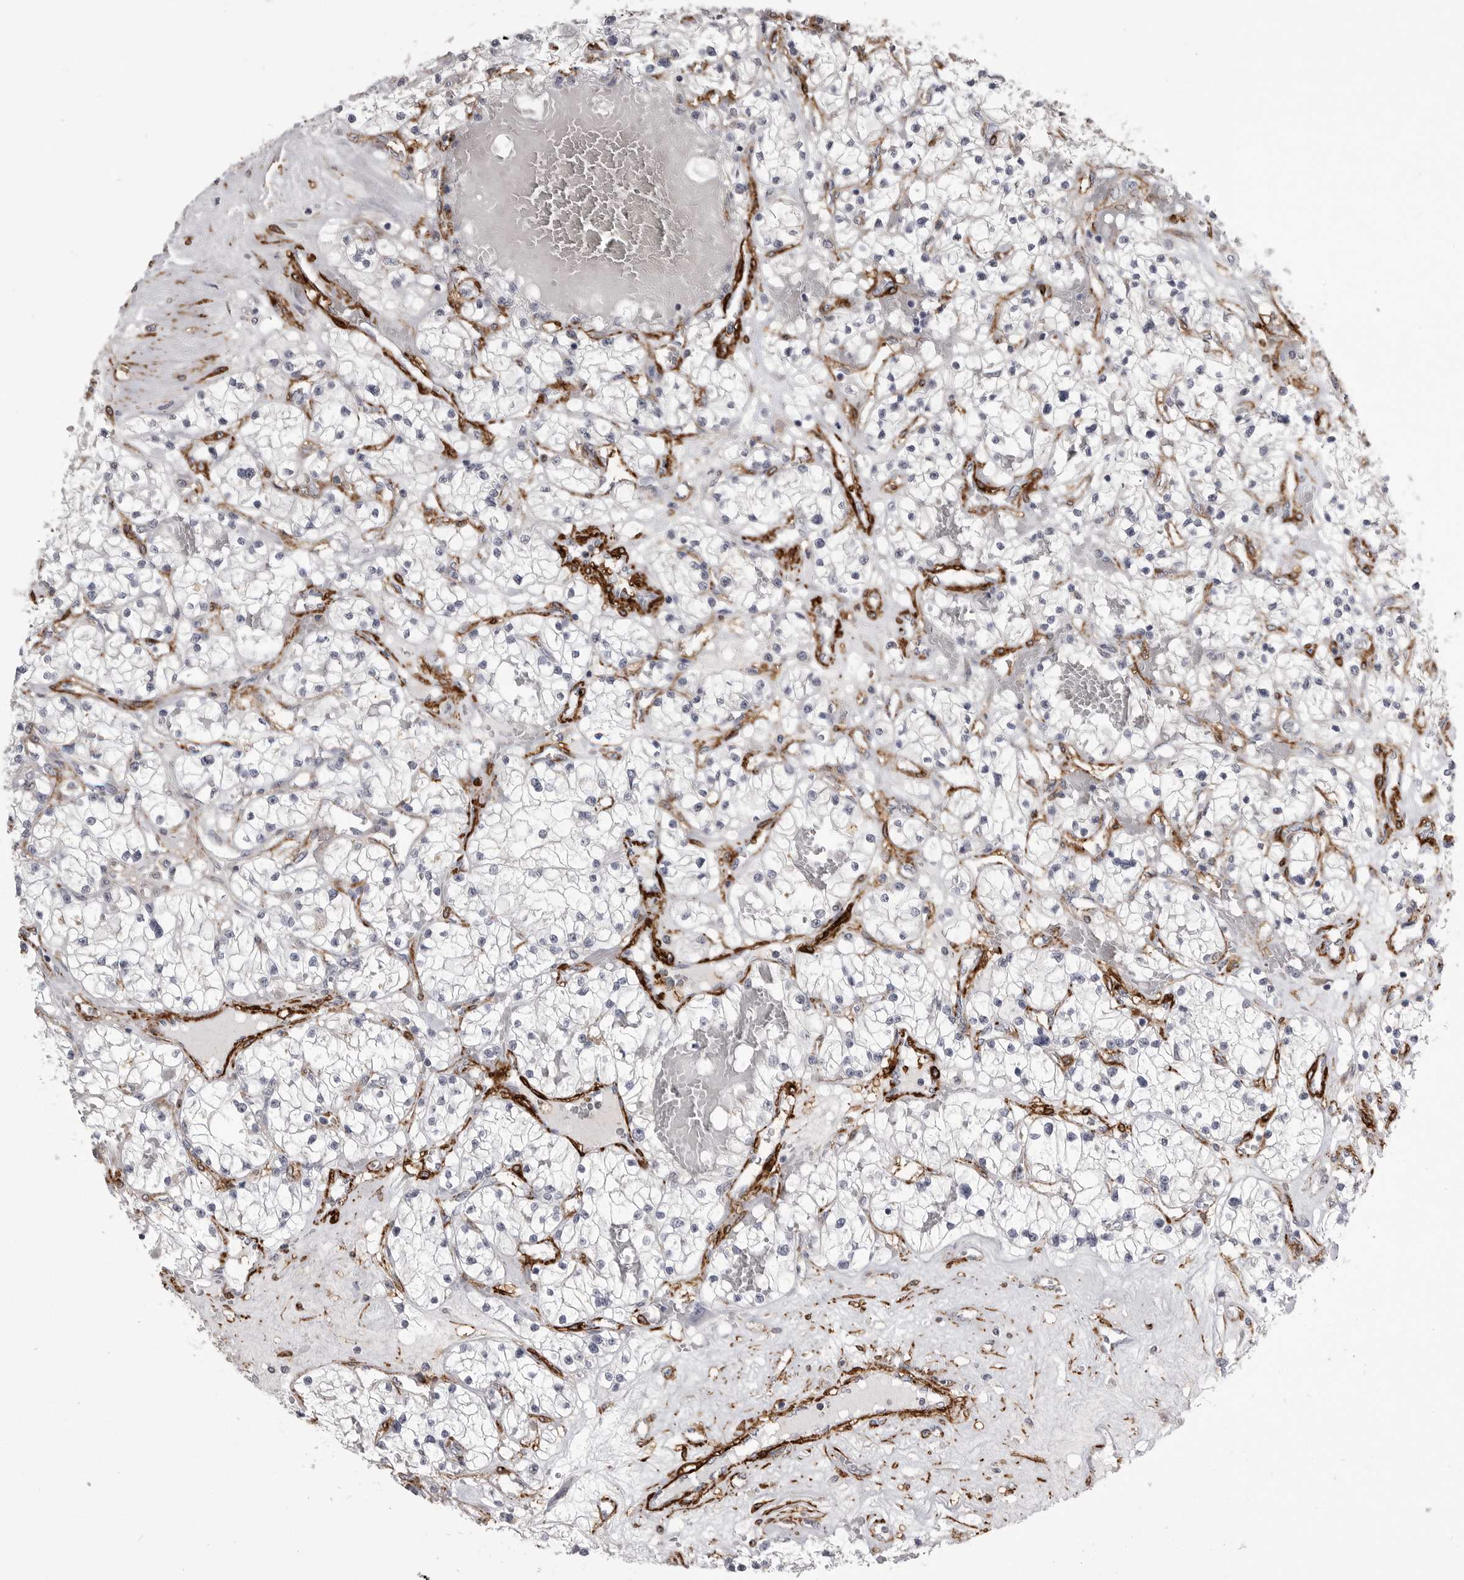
{"staining": {"intensity": "negative", "quantity": "none", "location": "none"}, "tissue": "renal cancer", "cell_type": "Tumor cells", "image_type": "cancer", "snomed": [{"axis": "morphology", "description": "Normal tissue, NOS"}, {"axis": "morphology", "description": "Adenocarcinoma, NOS"}, {"axis": "topography", "description": "Kidney"}], "caption": "This is an IHC image of human adenocarcinoma (renal). There is no expression in tumor cells.", "gene": "AOC3", "patient": {"sex": "male", "age": 68}}